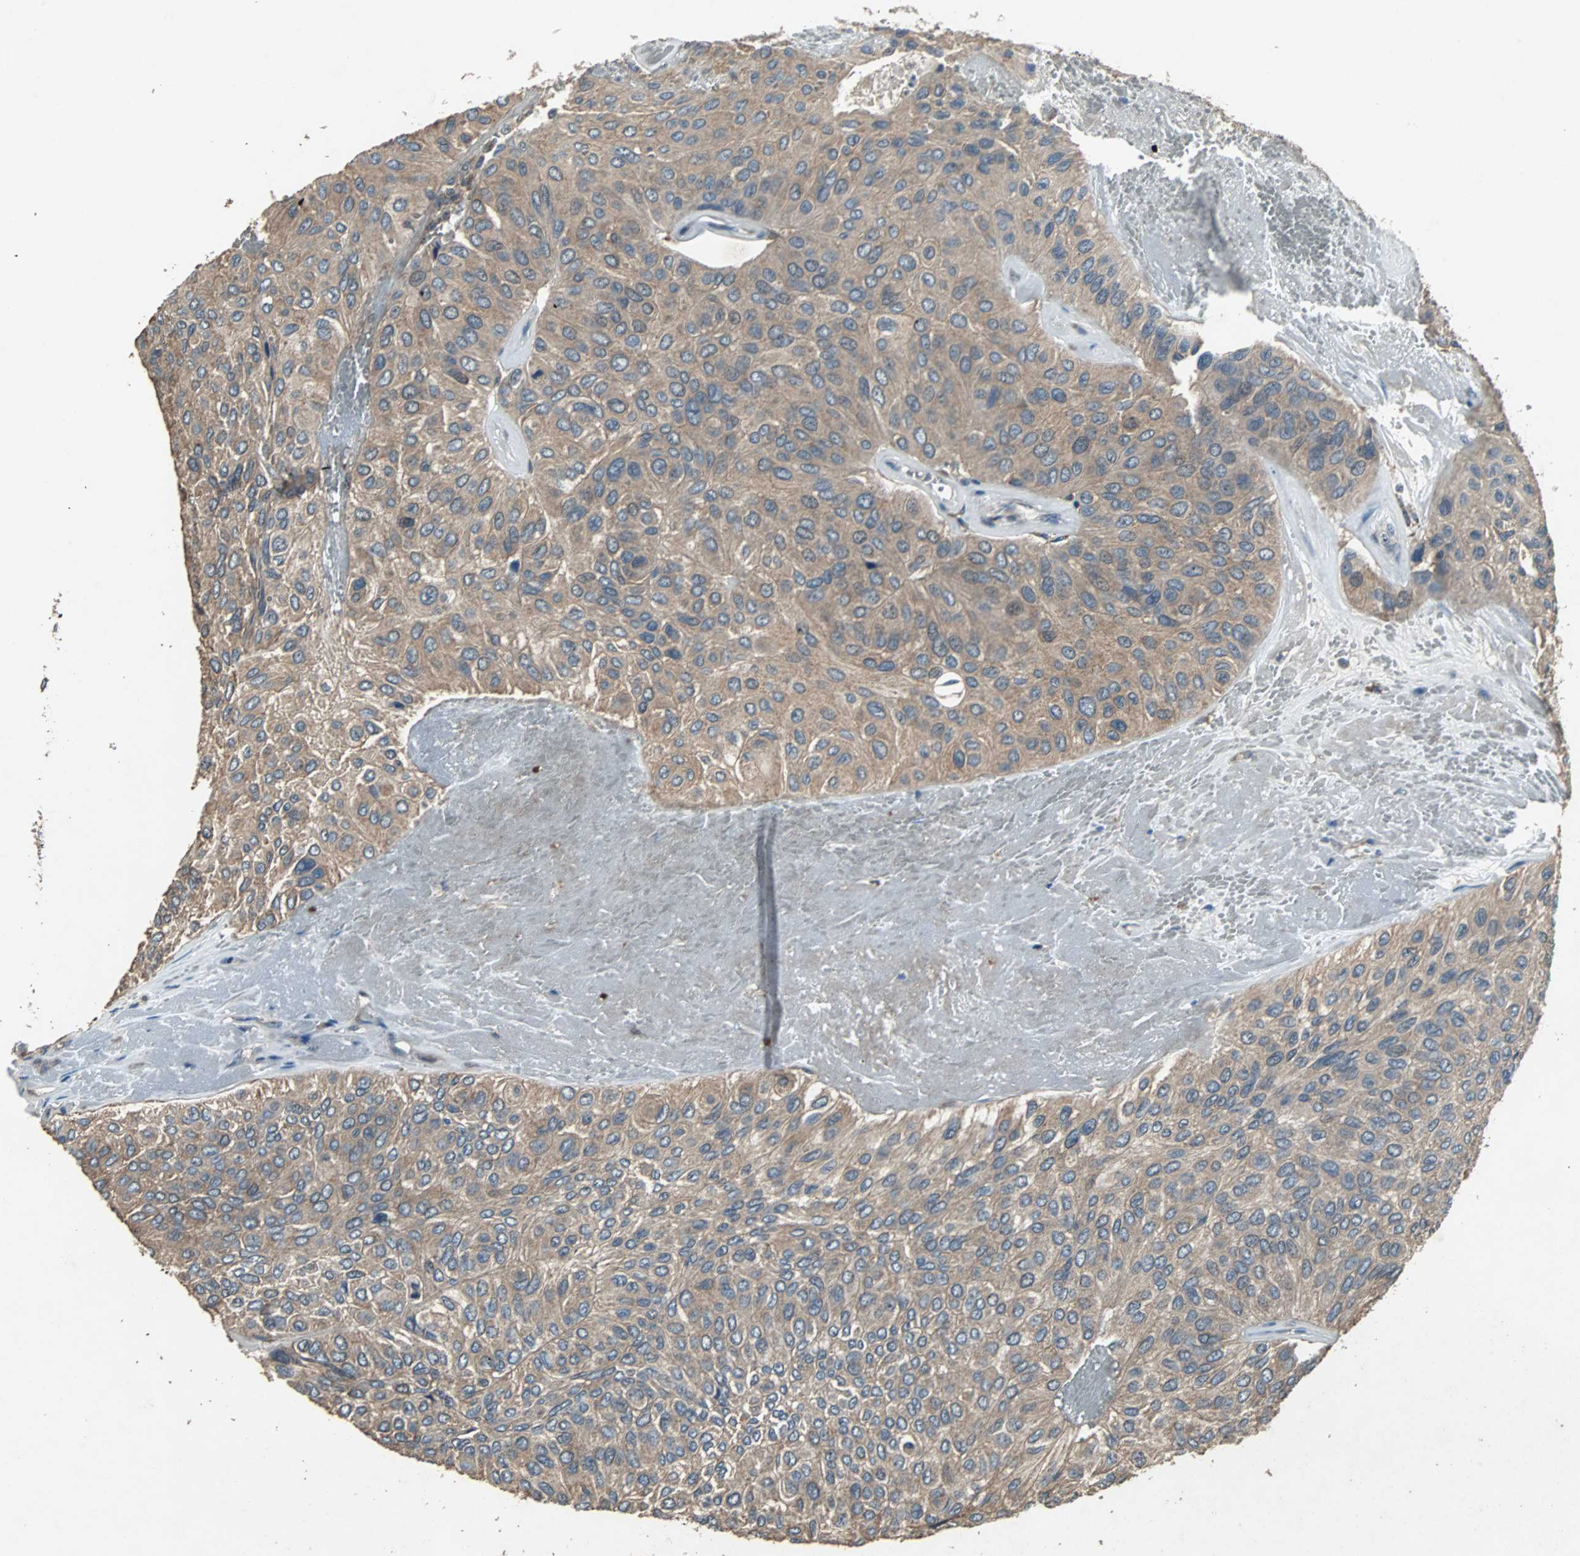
{"staining": {"intensity": "moderate", "quantity": ">75%", "location": "cytoplasmic/membranous"}, "tissue": "urothelial cancer", "cell_type": "Tumor cells", "image_type": "cancer", "snomed": [{"axis": "morphology", "description": "Urothelial carcinoma, High grade"}, {"axis": "topography", "description": "Urinary bladder"}], "caption": "Immunohistochemistry histopathology image of urothelial carcinoma (high-grade) stained for a protein (brown), which demonstrates medium levels of moderate cytoplasmic/membranous positivity in about >75% of tumor cells.", "gene": "SOS1", "patient": {"sex": "male", "age": 66}}